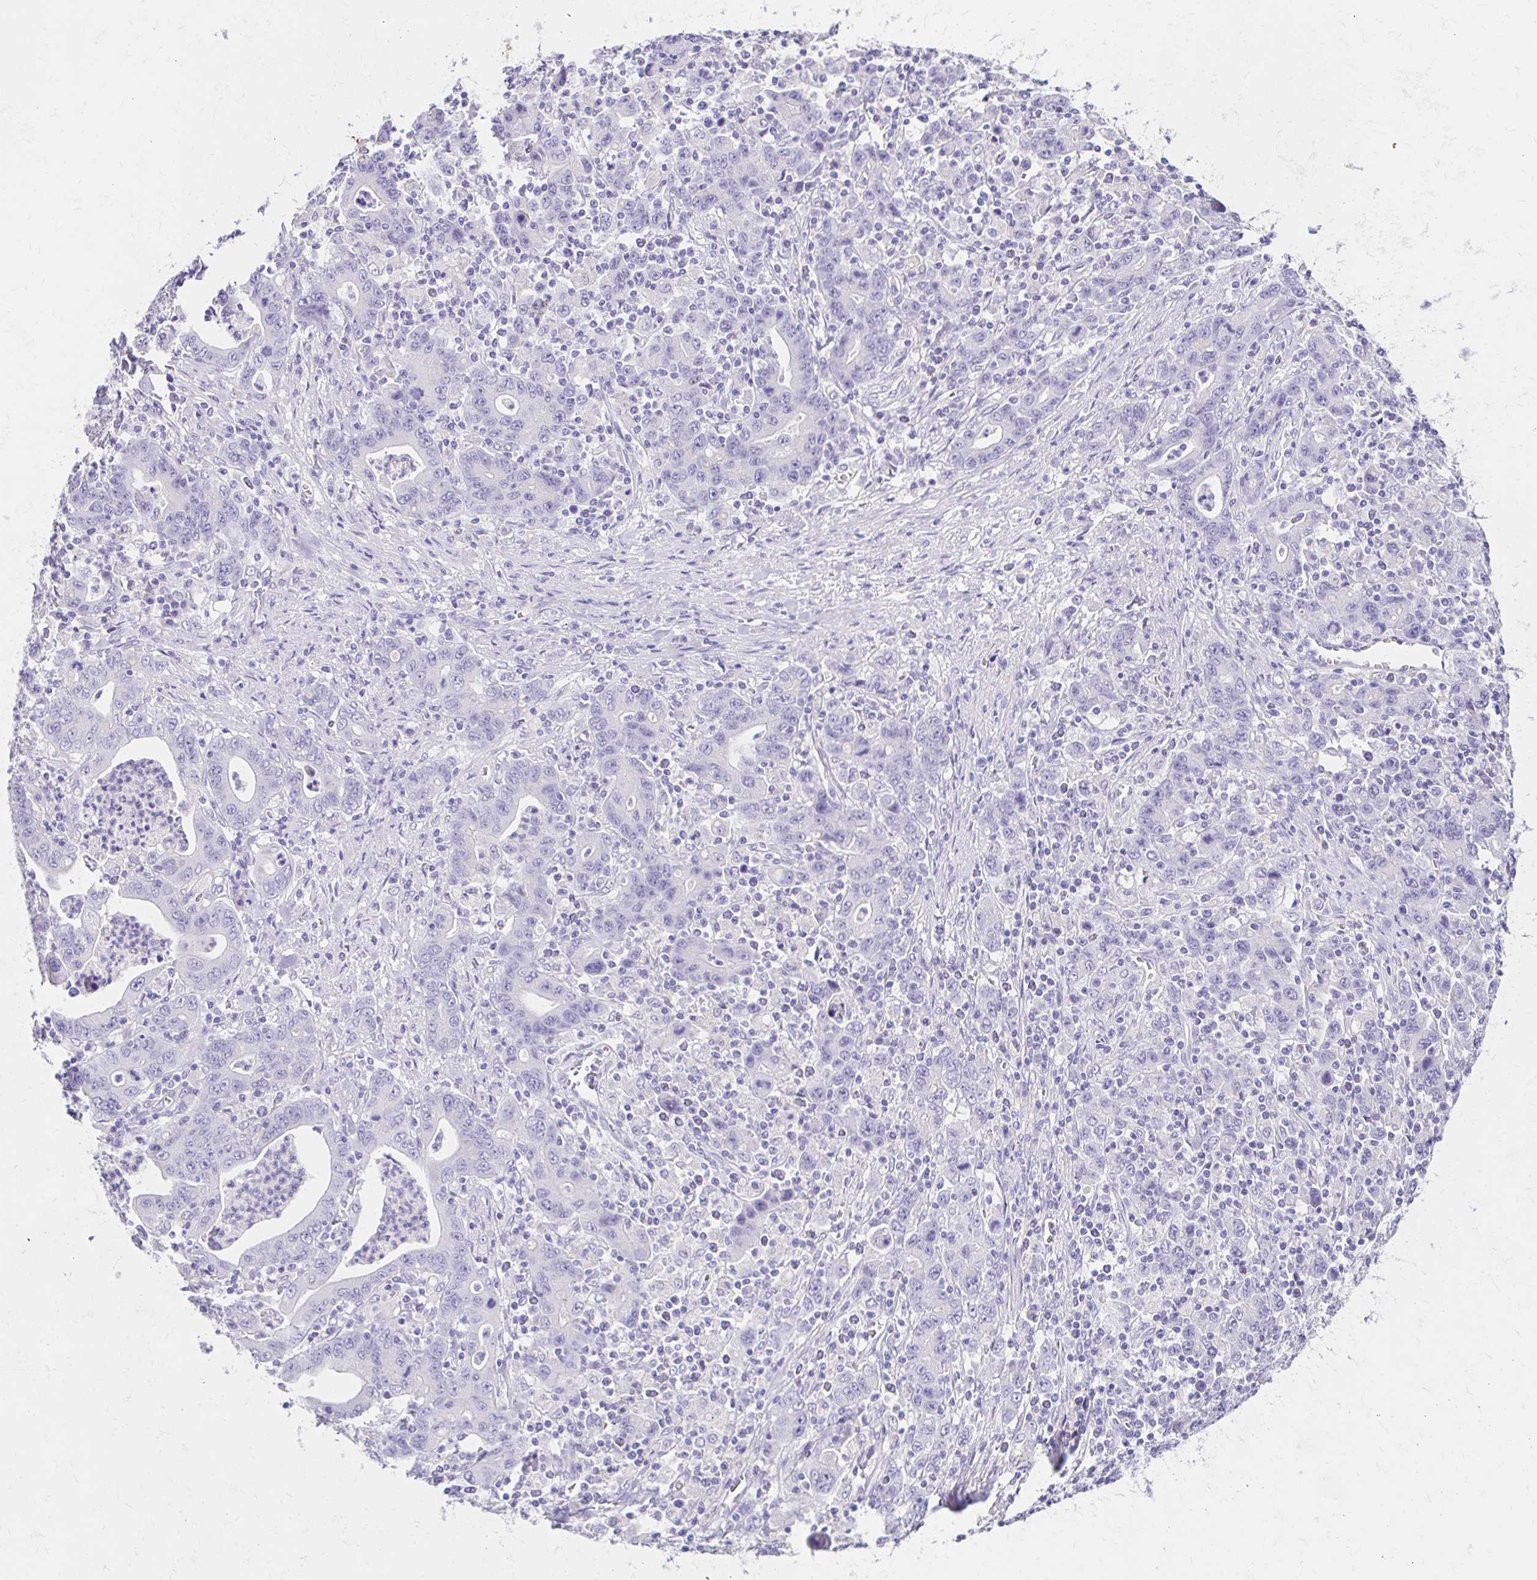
{"staining": {"intensity": "negative", "quantity": "none", "location": "none"}, "tissue": "stomach cancer", "cell_type": "Tumor cells", "image_type": "cancer", "snomed": [{"axis": "morphology", "description": "Adenocarcinoma, NOS"}, {"axis": "topography", "description": "Stomach, upper"}], "caption": "Immunohistochemistry photomicrograph of human stomach cancer (adenocarcinoma) stained for a protein (brown), which exhibits no positivity in tumor cells. (Brightfield microscopy of DAB immunohistochemistry at high magnification).", "gene": "AZGP1", "patient": {"sex": "male", "age": 69}}